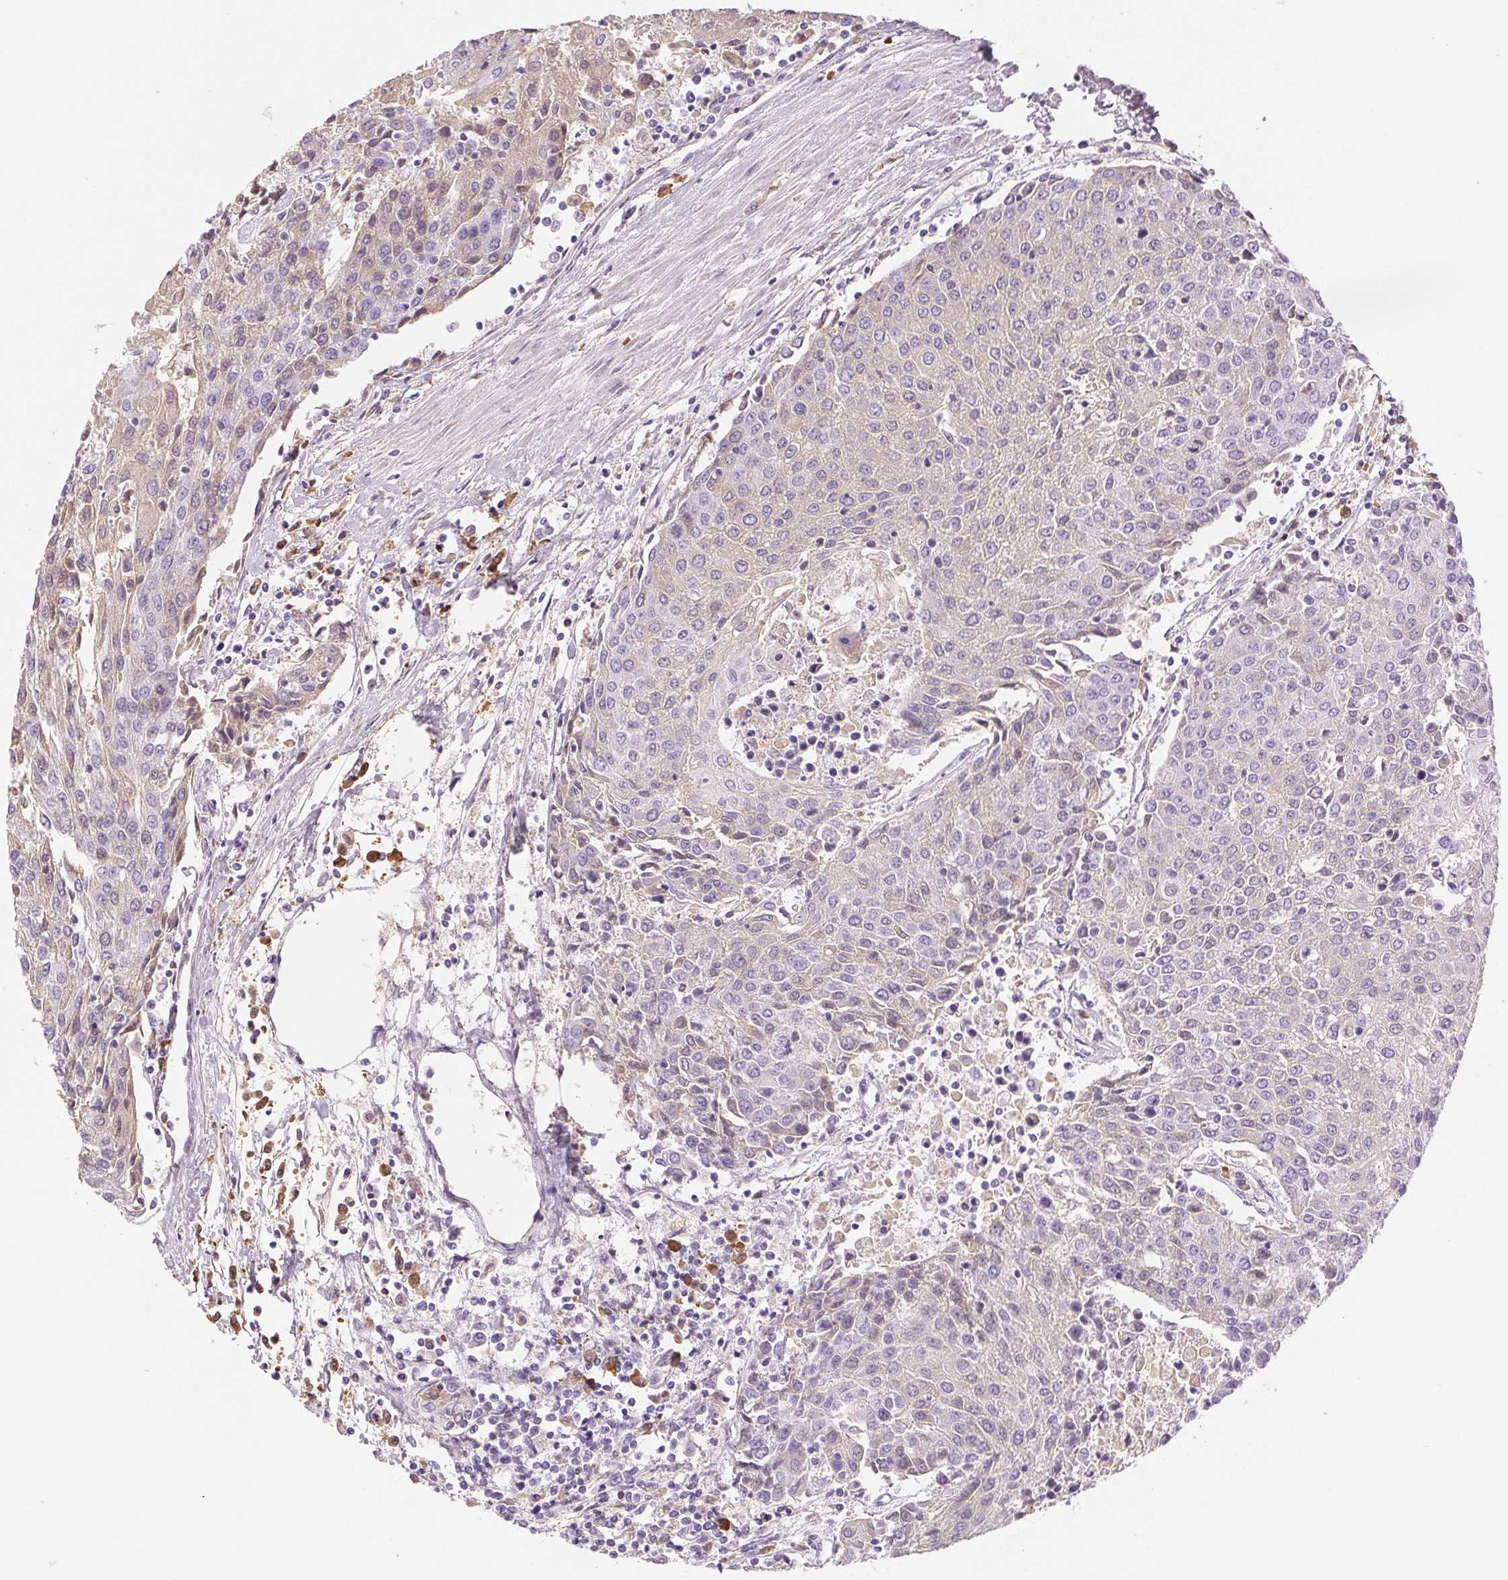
{"staining": {"intensity": "negative", "quantity": "none", "location": "none"}, "tissue": "urothelial cancer", "cell_type": "Tumor cells", "image_type": "cancer", "snomed": [{"axis": "morphology", "description": "Urothelial carcinoma, High grade"}, {"axis": "topography", "description": "Urinary bladder"}], "caption": "IHC photomicrograph of neoplastic tissue: human high-grade urothelial carcinoma stained with DAB reveals no significant protein staining in tumor cells.", "gene": "IFIT1B", "patient": {"sex": "female", "age": 85}}